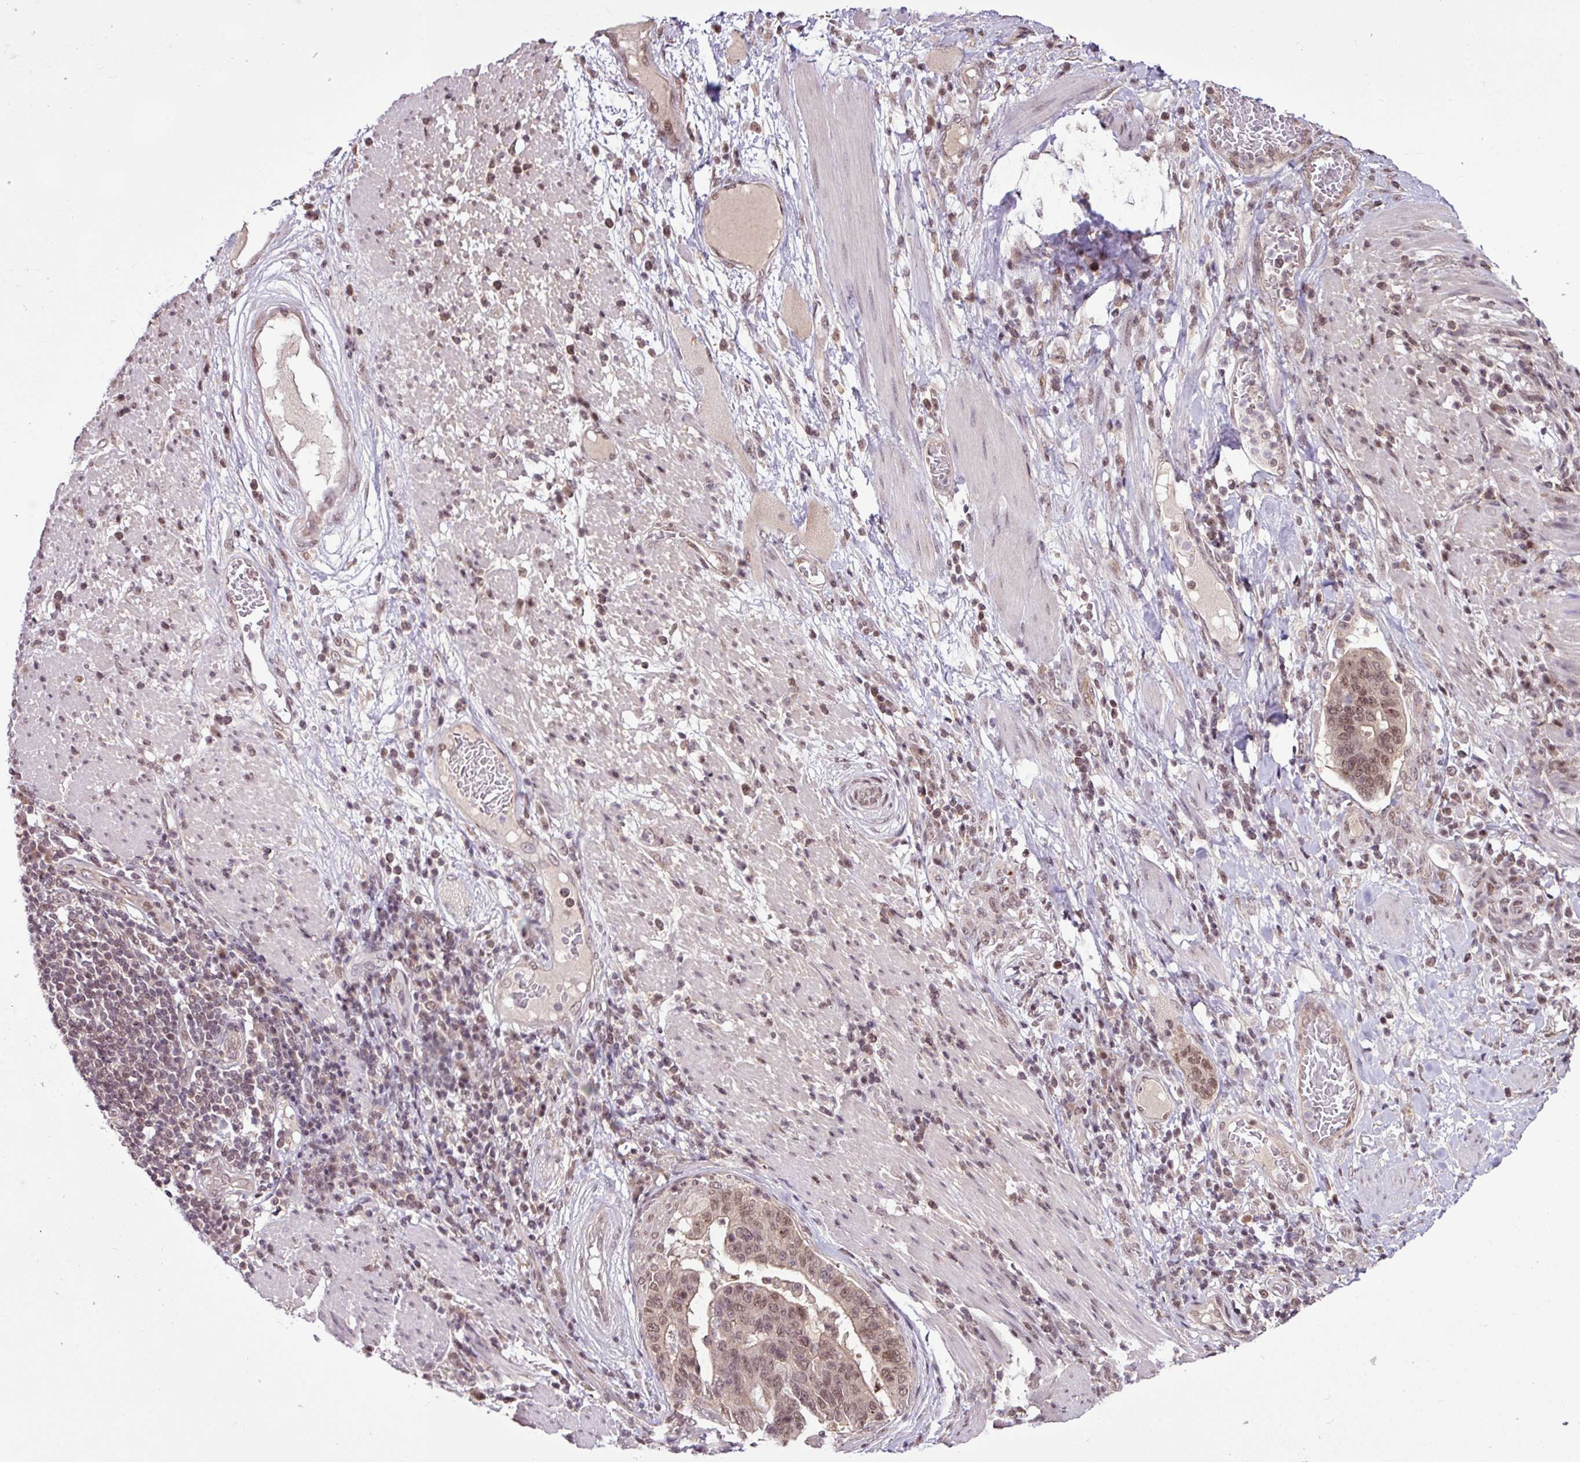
{"staining": {"intensity": "moderate", "quantity": ">75%", "location": "nuclear"}, "tissue": "stomach cancer", "cell_type": "Tumor cells", "image_type": "cancer", "snomed": [{"axis": "morphology", "description": "Normal tissue, NOS"}, {"axis": "morphology", "description": "Adenocarcinoma, NOS"}, {"axis": "topography", "description": "Stomach"}], "caption": "Stomach cancer (adenocarcinoma) stained for a protein reveals moderate nuclear positivity in tumor cells. Using DAB (3,3'-diaminobenzidine) (brown) and hematoxylin (blue) stains, captured at high magnification using brightfield microscopy.", "gene": "ITPKC", "patient": {"sex": "female", "age": 64}}